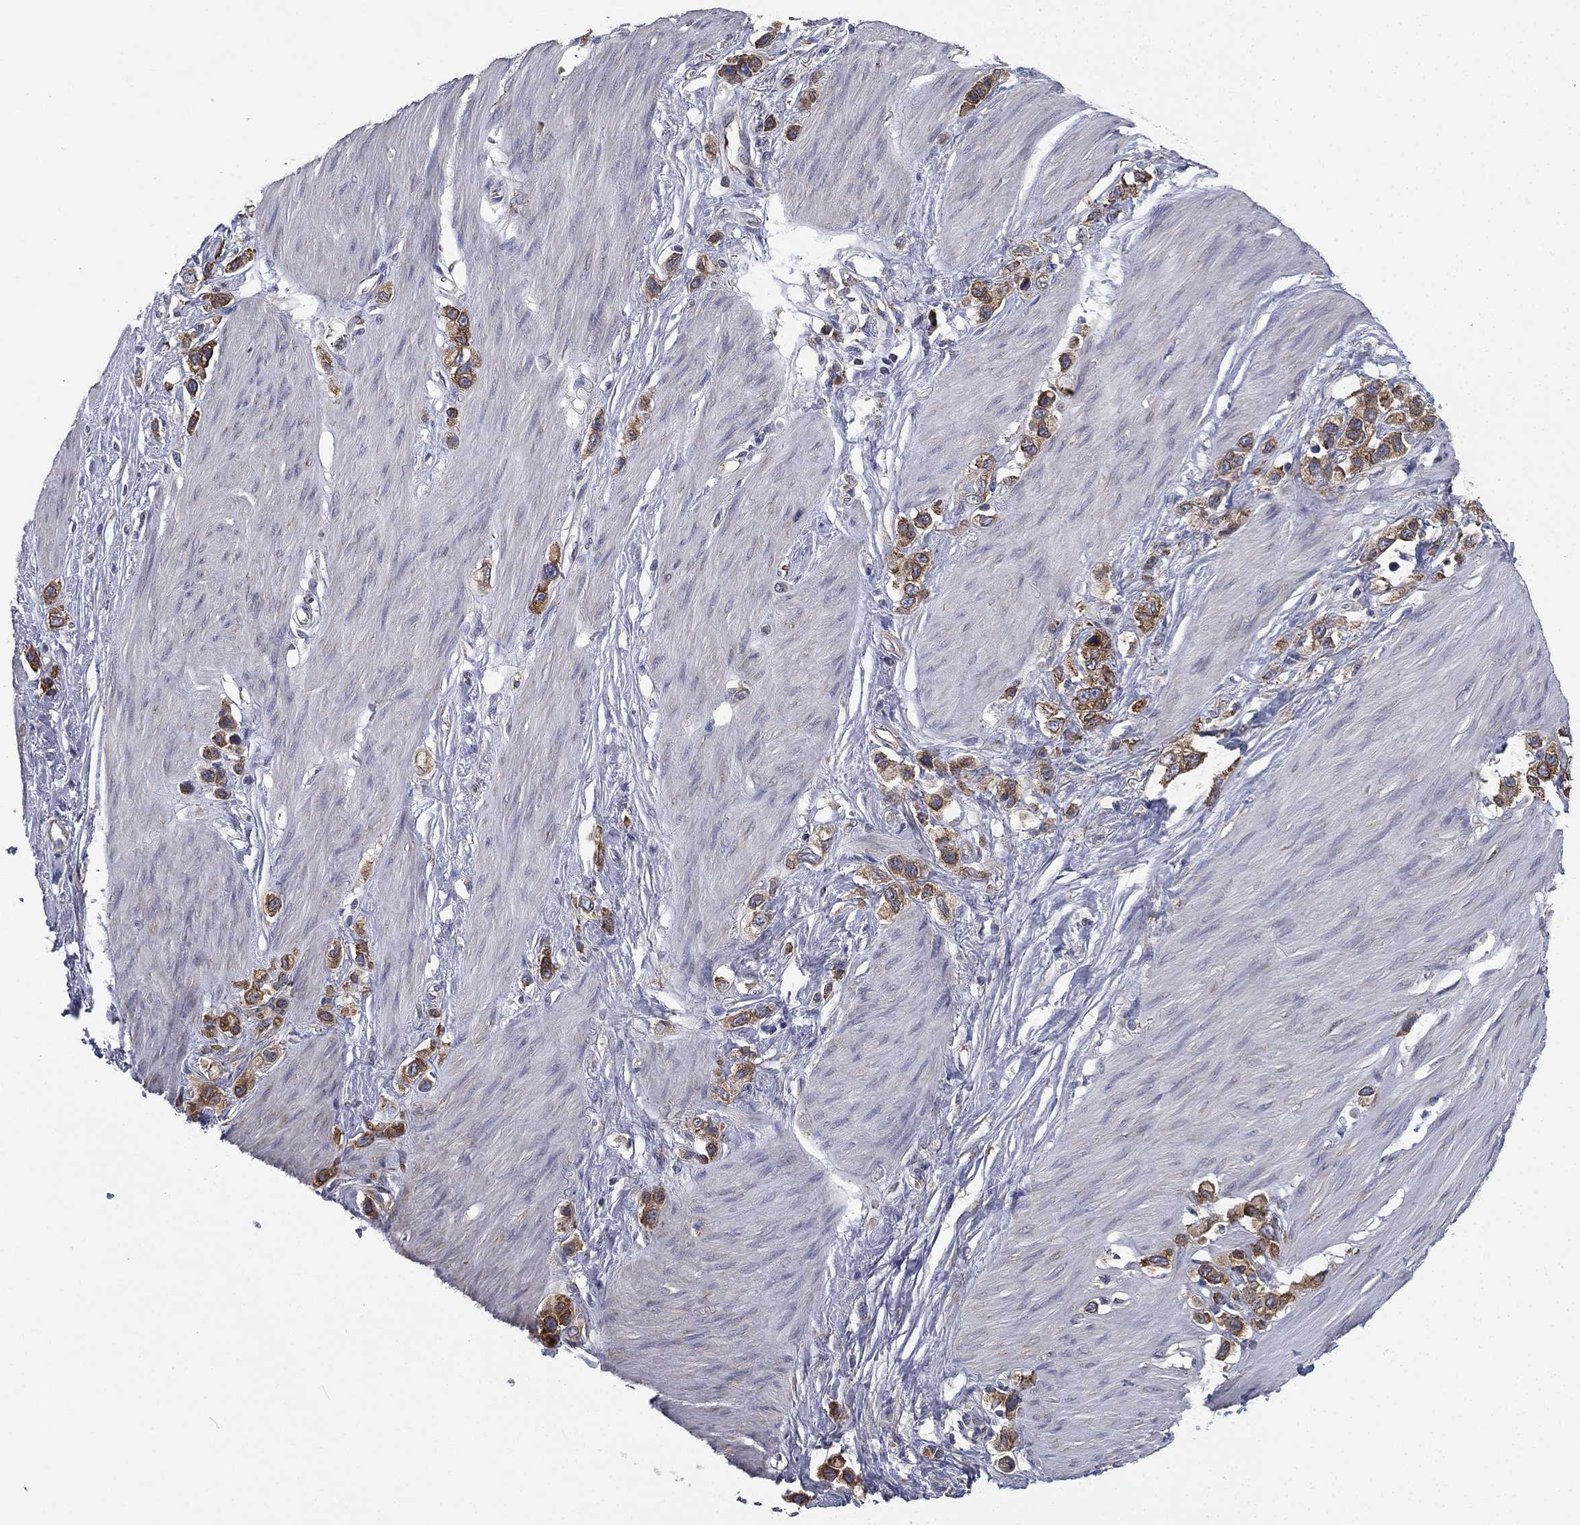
{"staining": {"intensity": "moderate", "quantity": "<25%", "location": "cytoplasmic/membranous"}, "tissue": "stomach cancer", "cell_type": "Tumor cells", "image_type": "cancer", "snomed": [{"axis": "morphology", "description": "Normal tissue, NOS"}, {"axis": "morphology", "description": "Adenocarcinoma, NOS"}, {"axis": "morphology", "description": "Adenocarcinoma, High grade"}, {"axis": "topography", "description": "Stomach, upper"}, {"axis": "topography", "description": "Stomach"}], "caption": "Stomach high-grade adenocarcinoma was stained to show a protein in brown. There is low levels of moderate cytoplasmic/membranous positivity in about <25% of tumor cells.", "gene": "FARSA", "patient": {"sex": "female", "age": 65}}